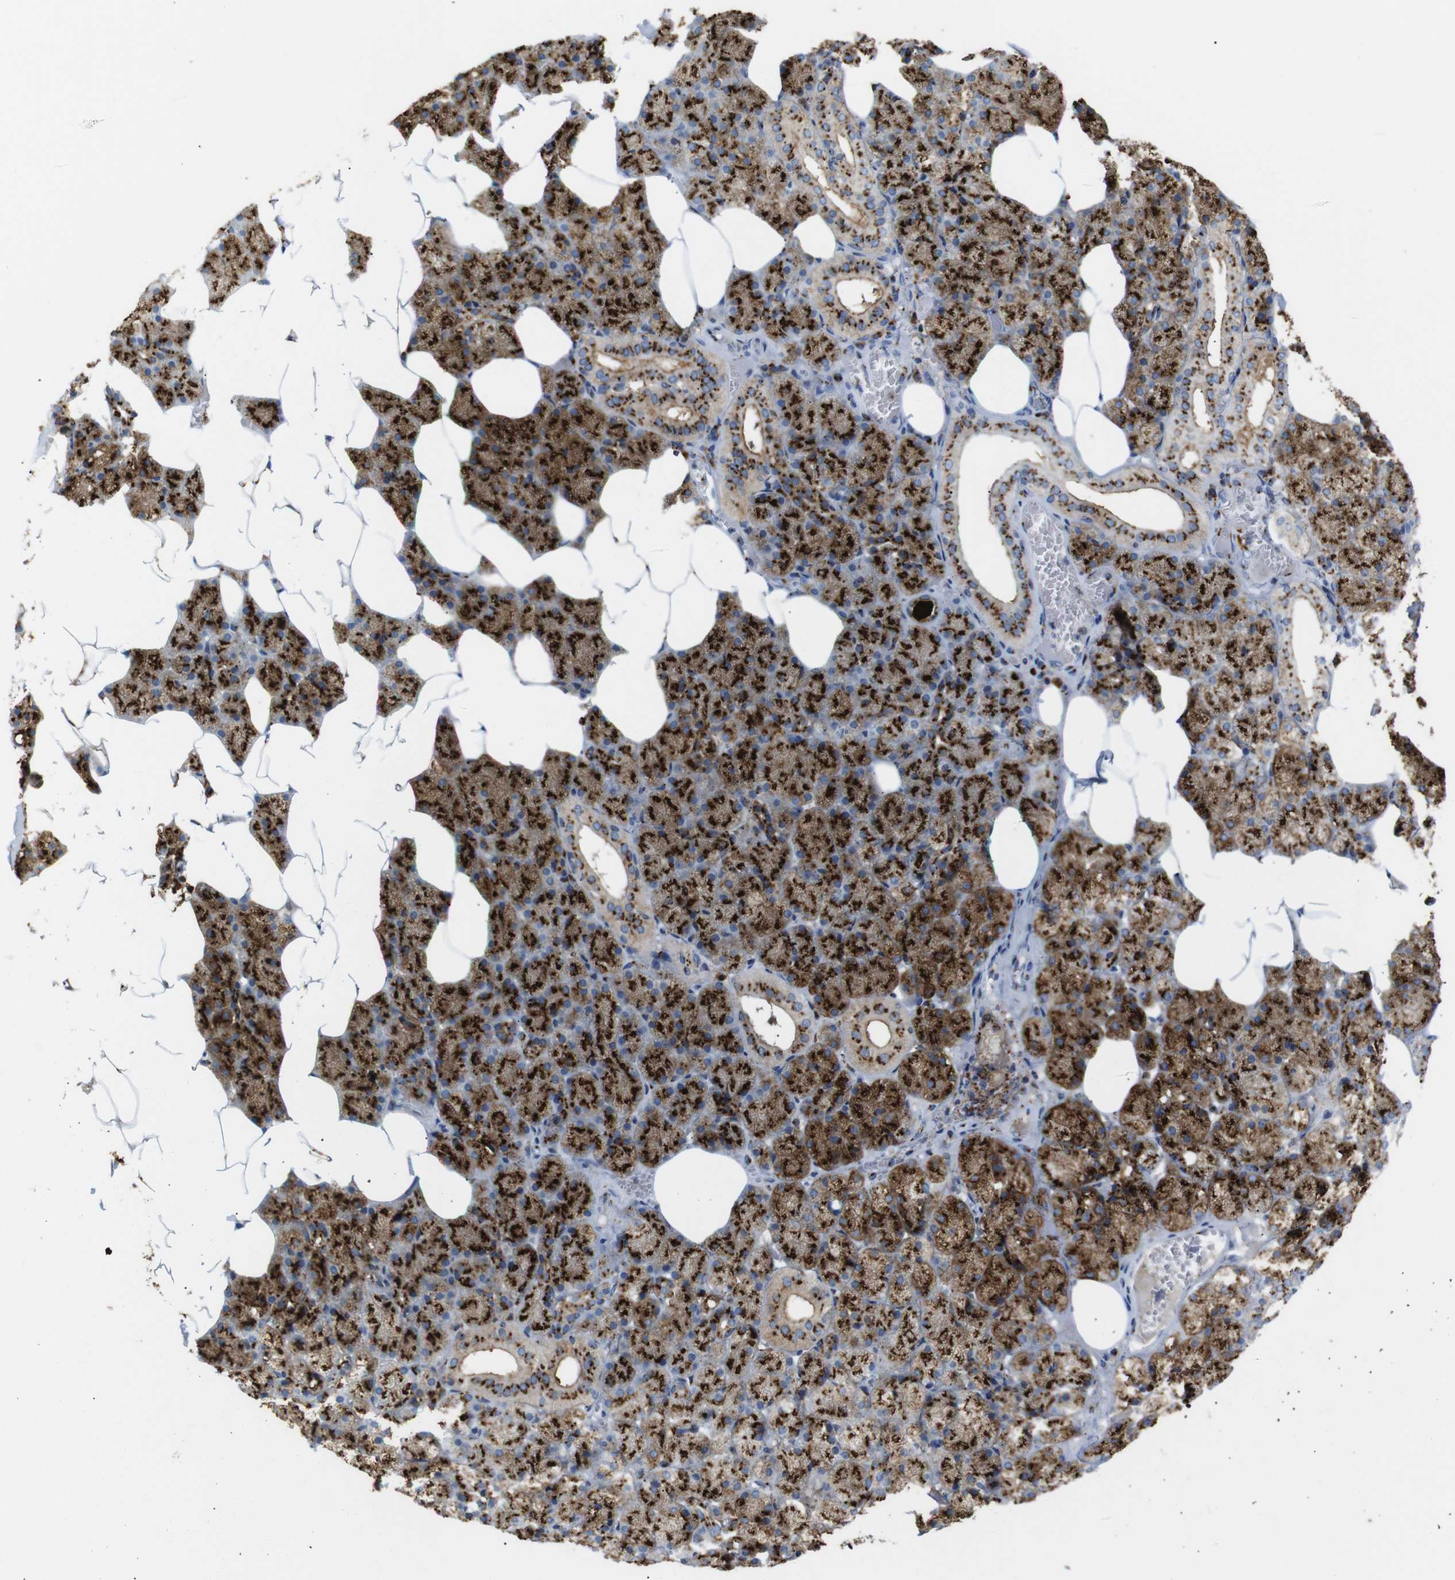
{"staining": {"intensity": "strong", "quantity": ">75%", "location": "cytoplasmic/membranous"}, "tissue": "salivary gland", "cell_type": "Glandular cells", "image_type": "normal", "snomed": [{"axis": "morphology", "description": "Normal tissue, NOS"}, {"axis": "topography", "description": "Salivary gland"}], "caption": "Immunohistochemistry (IHC) of benign human salivary gland displays high levels of strong cytoplasmic/membranous expression in about >75% of glandular cells.", "gene": "TGOLN2", "patient": {"sex": "male", "age": 62}}